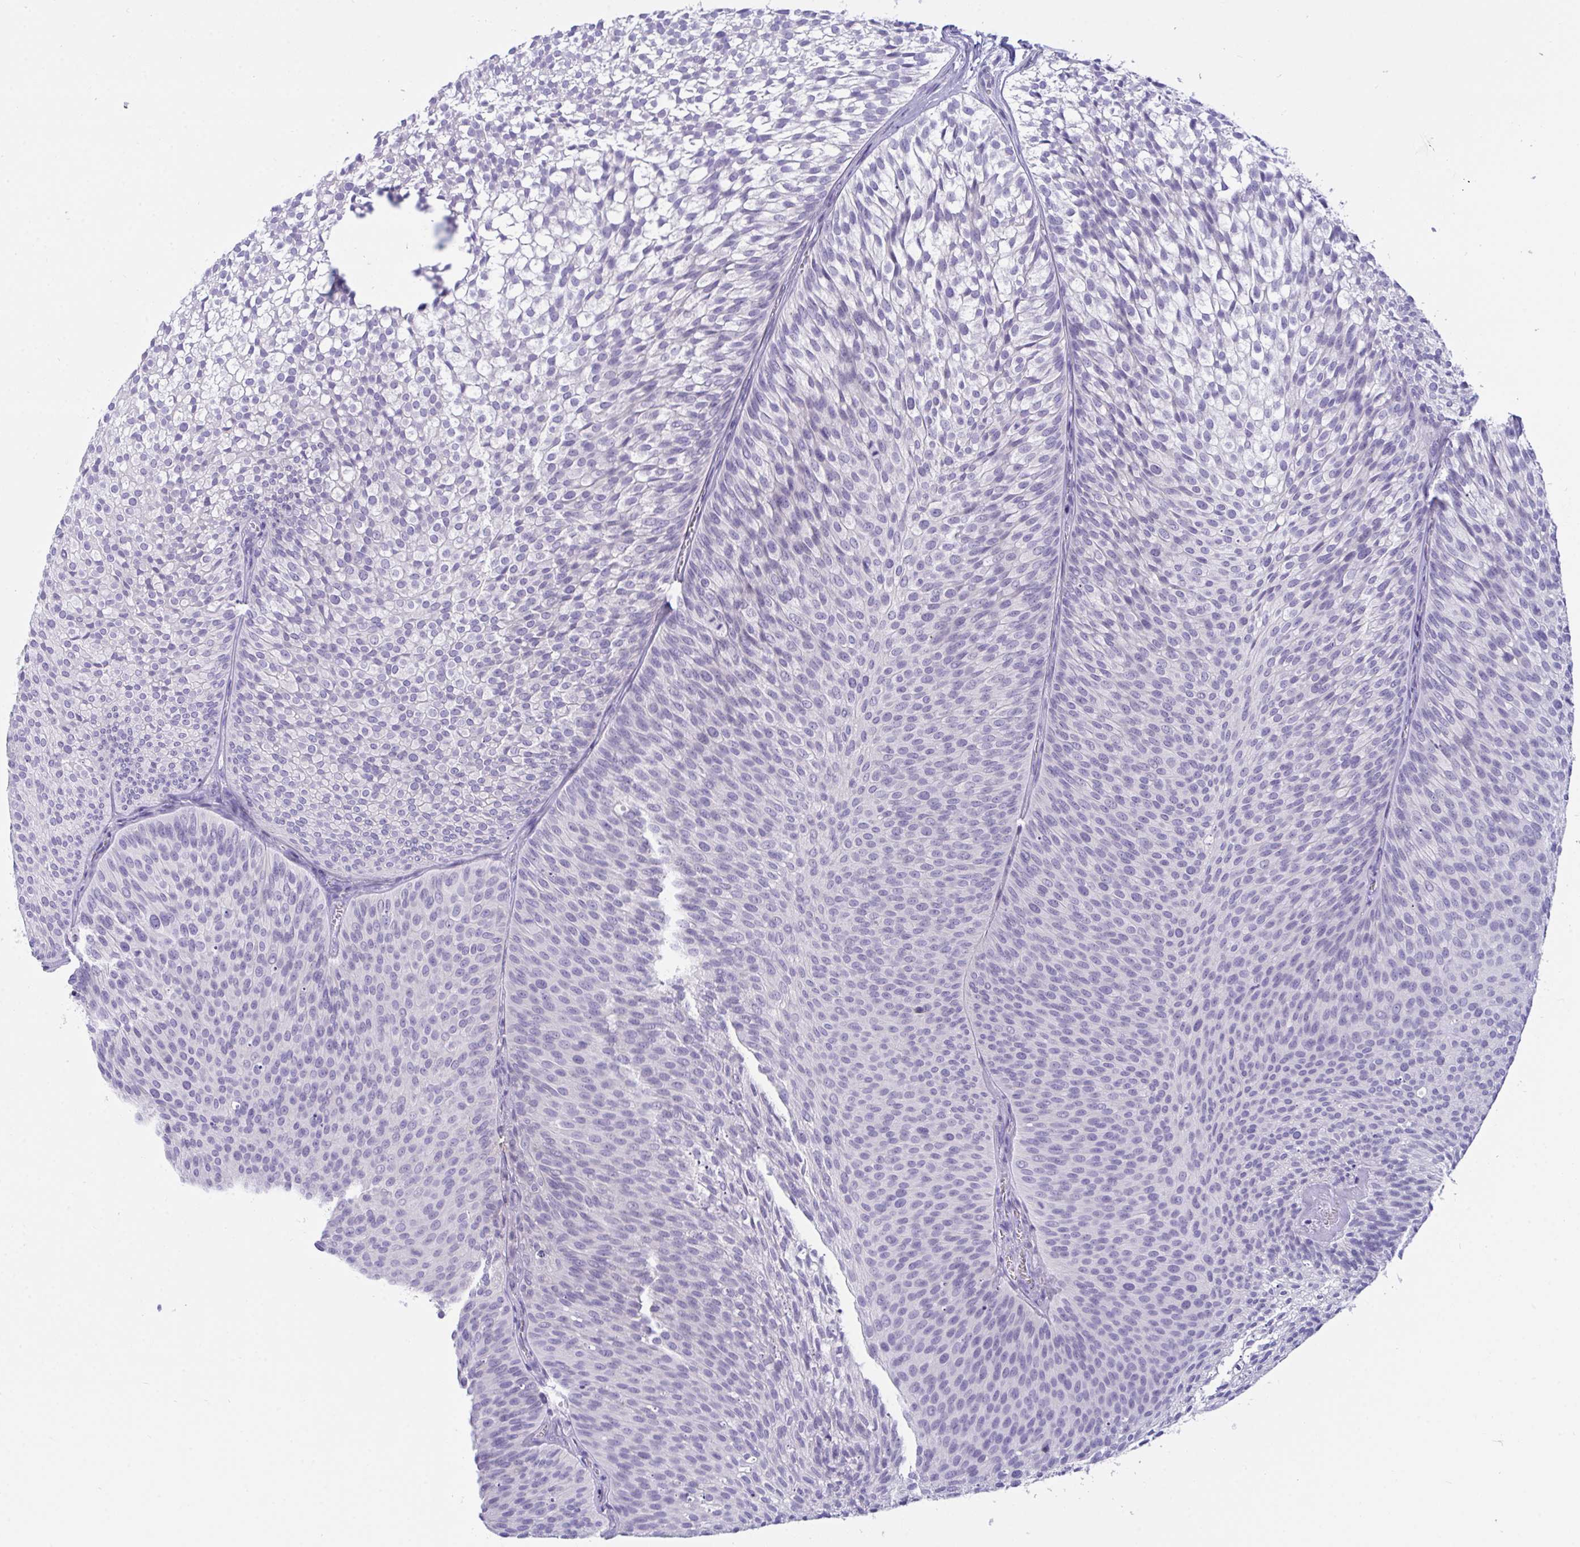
{"staining": {"intensity": "negative", "quantity": "none", "location": "none"}, "tissue": "urothelial cancer", "cell_type": "Tumor cells", "image_type": "cancer", "snomed": [{"axis": "morphology", "description": "Urothelial carcinoma, Low grade"}, {"axis": "topography", "description": "Urinary bladder"}], "caption": "IHC histopathology image of neoplastic tissue: human urothelial carcinoma (low-grade) stained with DAB exhibits no significant protein positivity in tumor cells.", "gene": "SEMA6B", "patient": {"sex": "male", "age": 91}}